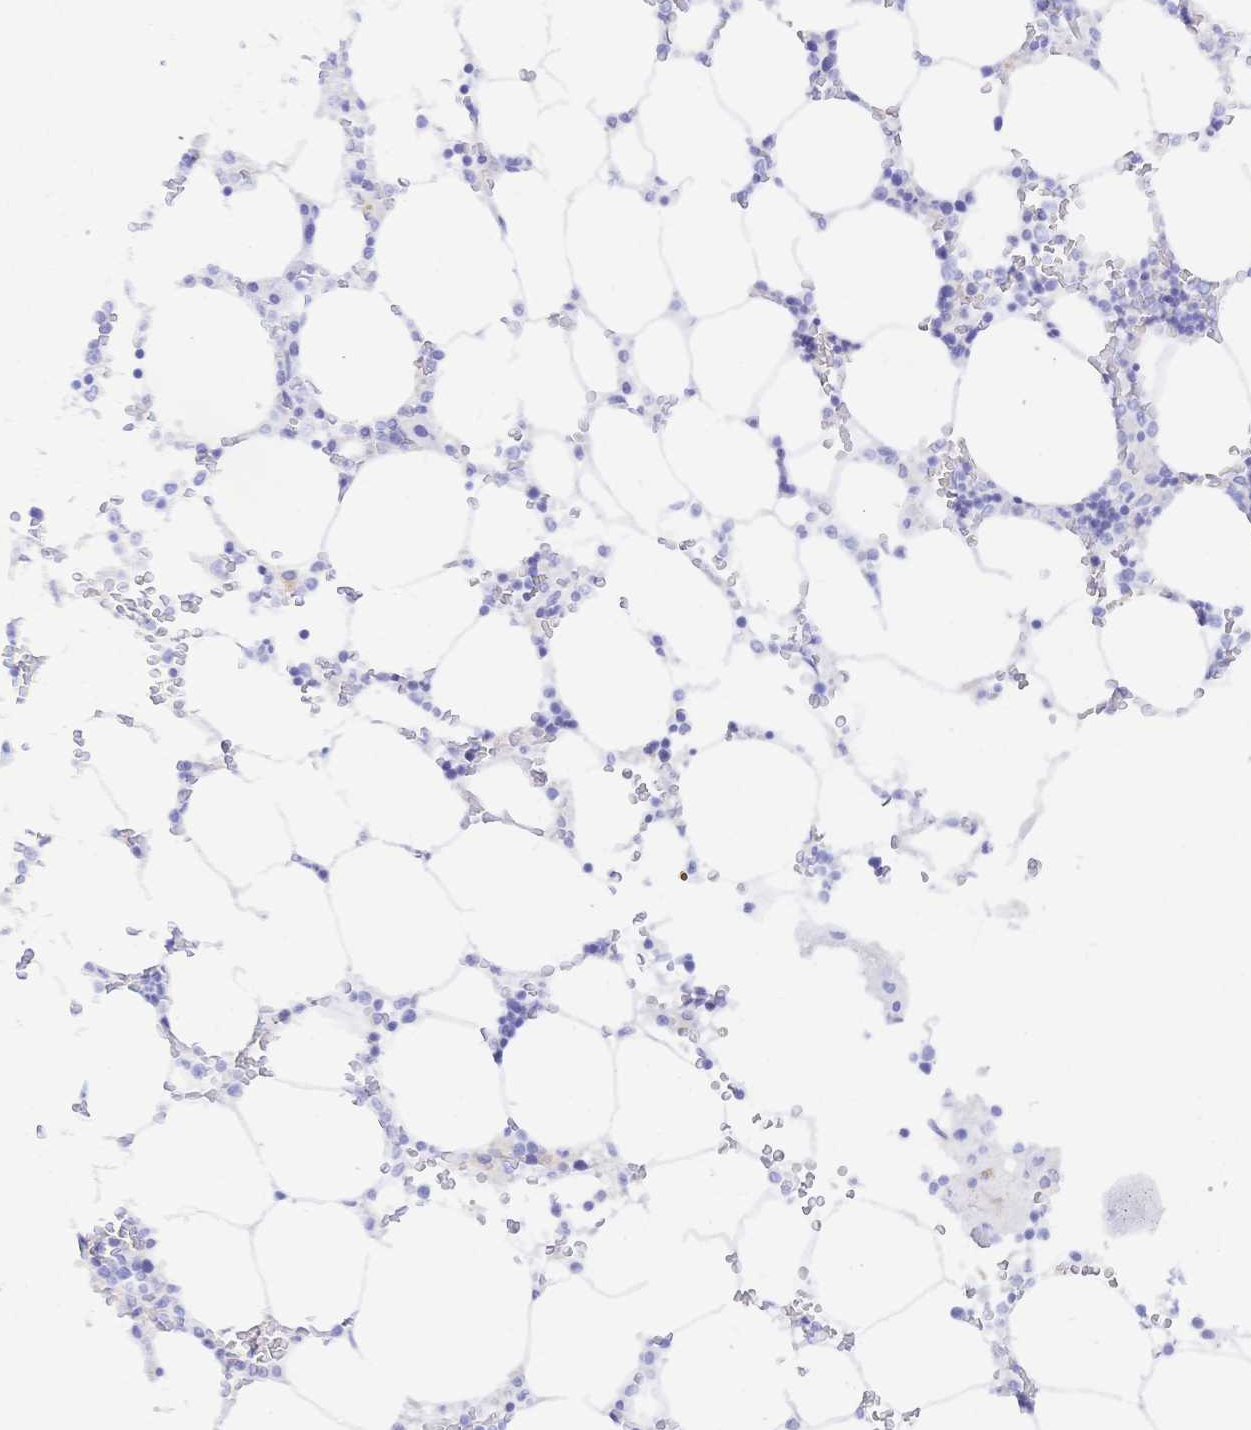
{"staining": {"intensity": "negative", "quantity": "none", "location": "none"}, "tissue": "bone marrow", "cell_type": "Hematopoietic cells", "image_type": "normal", "snomed": [{"axis": "morphology", "description": "Normal tissue, NOS"}, {"axis": "topography", "description": "Bone marrow"}], "caption": "Hematopoietic cells show no significant protein expression in benign bone marrow. (Stains: DAB (3,3'-diaminobenzidine) immunohistochemistry with hematoxylin counter stain, Microscopy: brightfield microscopy at high magnification).", "gene": "KCNH6", "patient": {"sex": "male", "age": 64}}